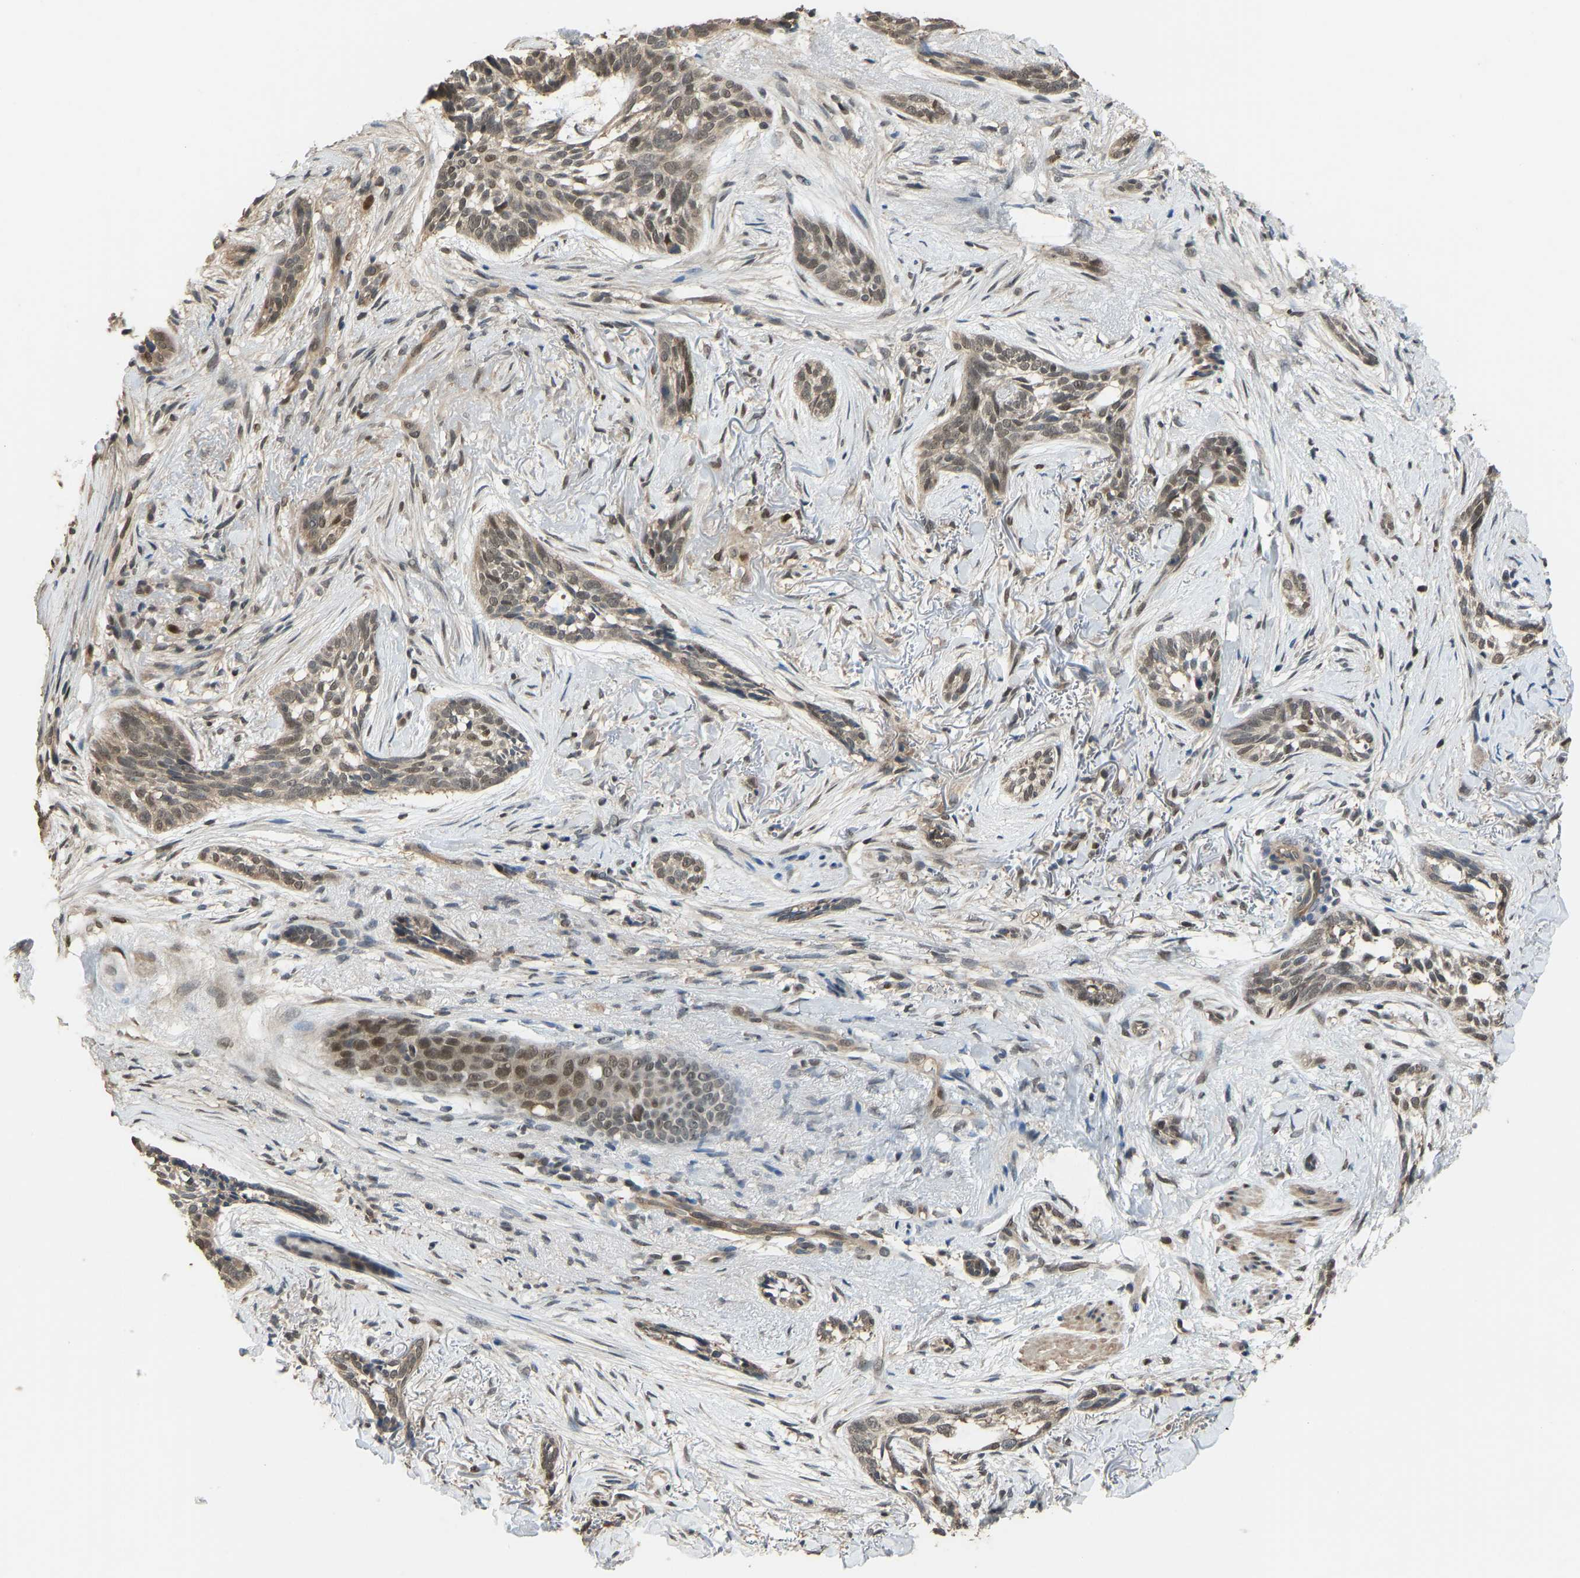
{"staining": {"intensity": "moderate", "quantity": ">75%", "location": "nuclear"}, "tissue": "skin cancer", "cell_type": "Tumor cells", "image_type": "cancer", "snomed": [{"axis": "morphology", "description": "Basal cell carcinoma"}, {"axis": "topography", "description": "Skin"}], "caption": "Immunohistochemical staining of skin cancer displays medium levels of moderate nuclear positivity in about >75% of tumor cells. The staining is performed using DAB (3,3'-diaminobenzidine) brown chromogen to label protein expression. The nuclei are counter-stained blue using hematoxylin.", "gene": "KPNA6", "patient": {"sex": "female", "age": 88}}